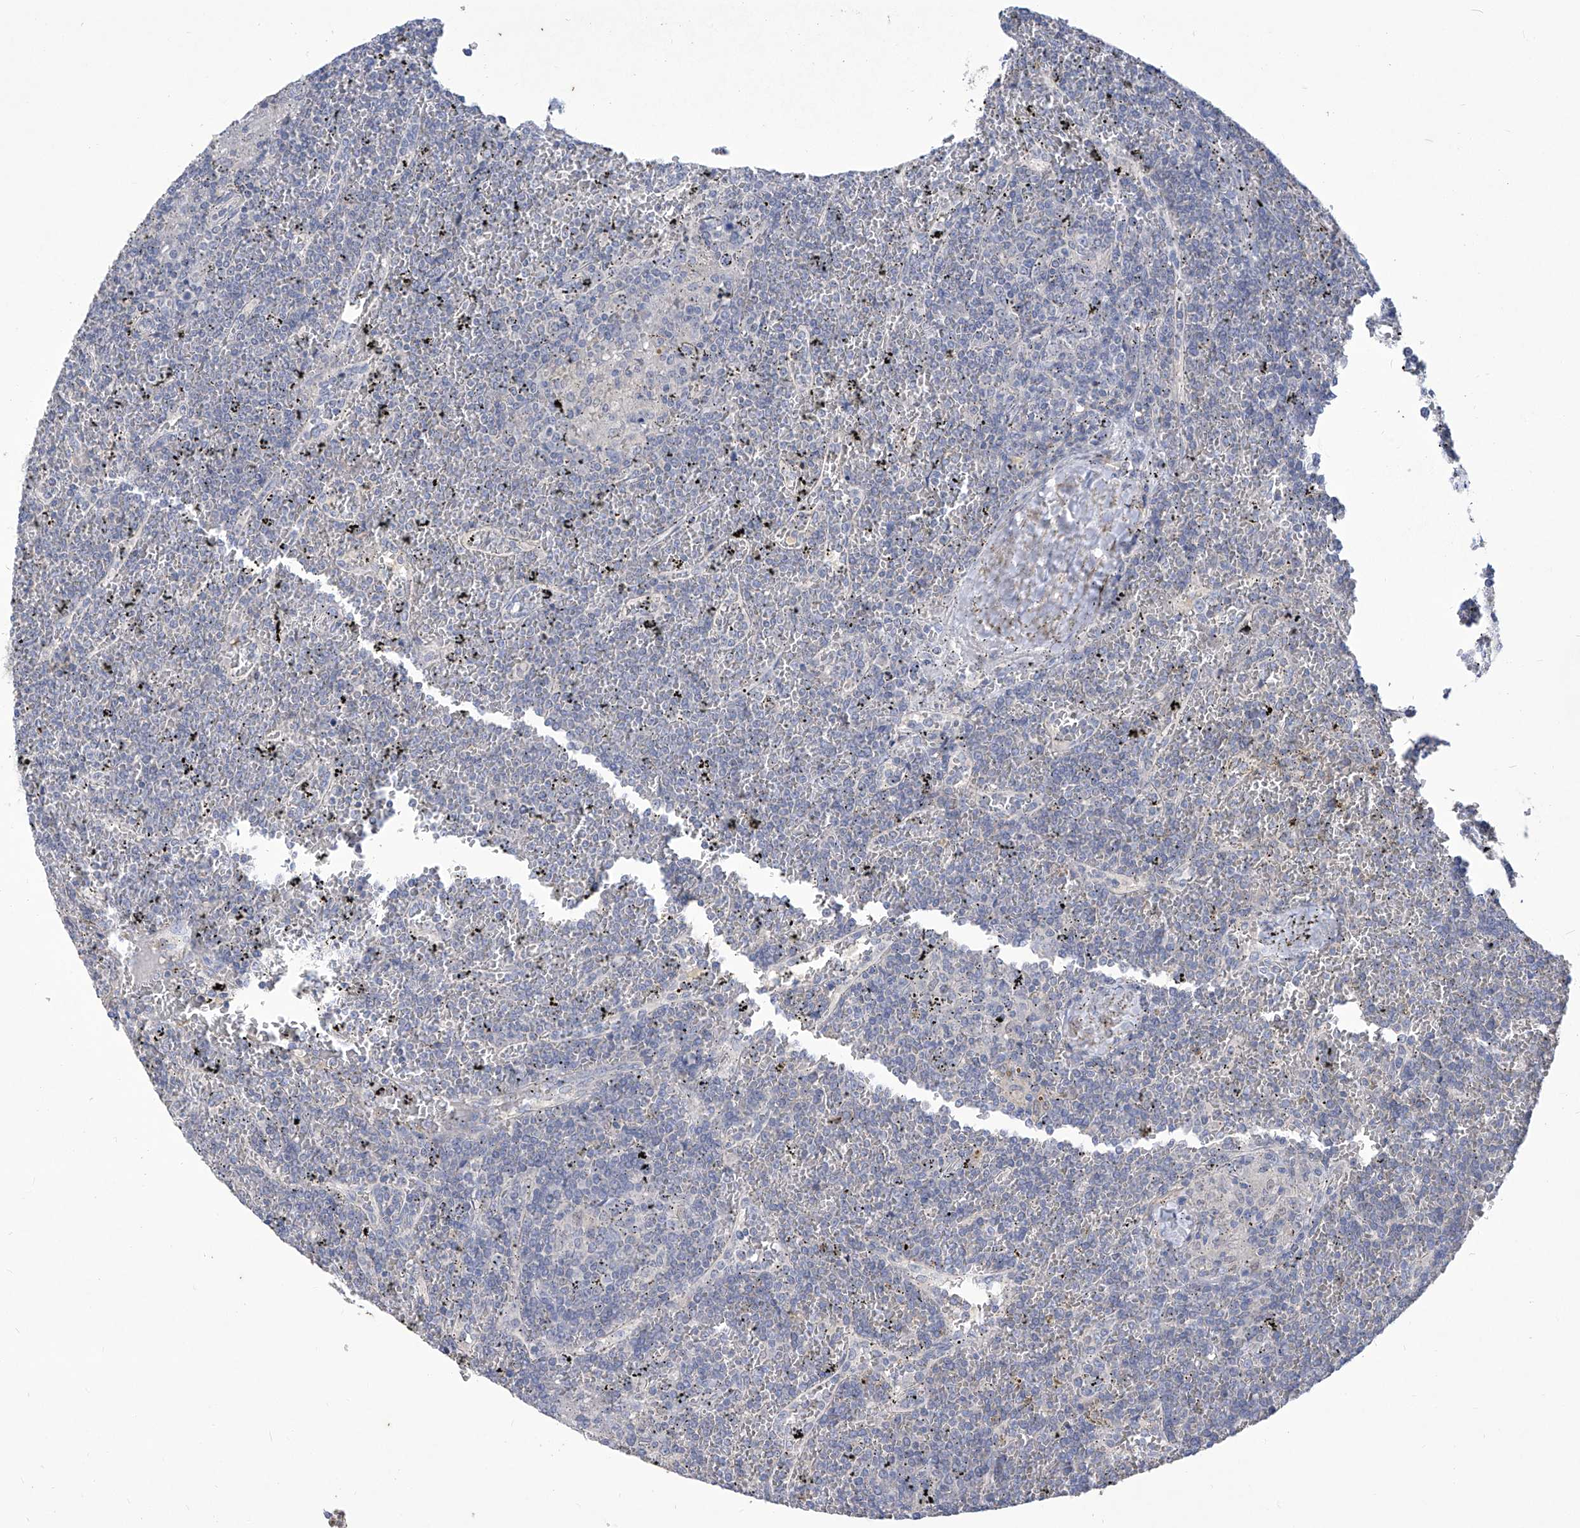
{"staining": {"intensity": "negative", "quantity": "none", "location": "none"}, "tissue": "lymphoma", "cell_type": "Tumor cells", "image_type": "cancer", "snomed": [{"axis": "morphology", "description": "Malignant lymphoma, non-Hodgkin's type, Low grade"}, {"axis": "topography", "description": "Spleen"}], "caption": "This is a histopathology image of IHC staining of lymphoma, which shows no expression in tumor cells.", "gene": "TXNIP", "patient": {"sex": "female", "age": 19}}